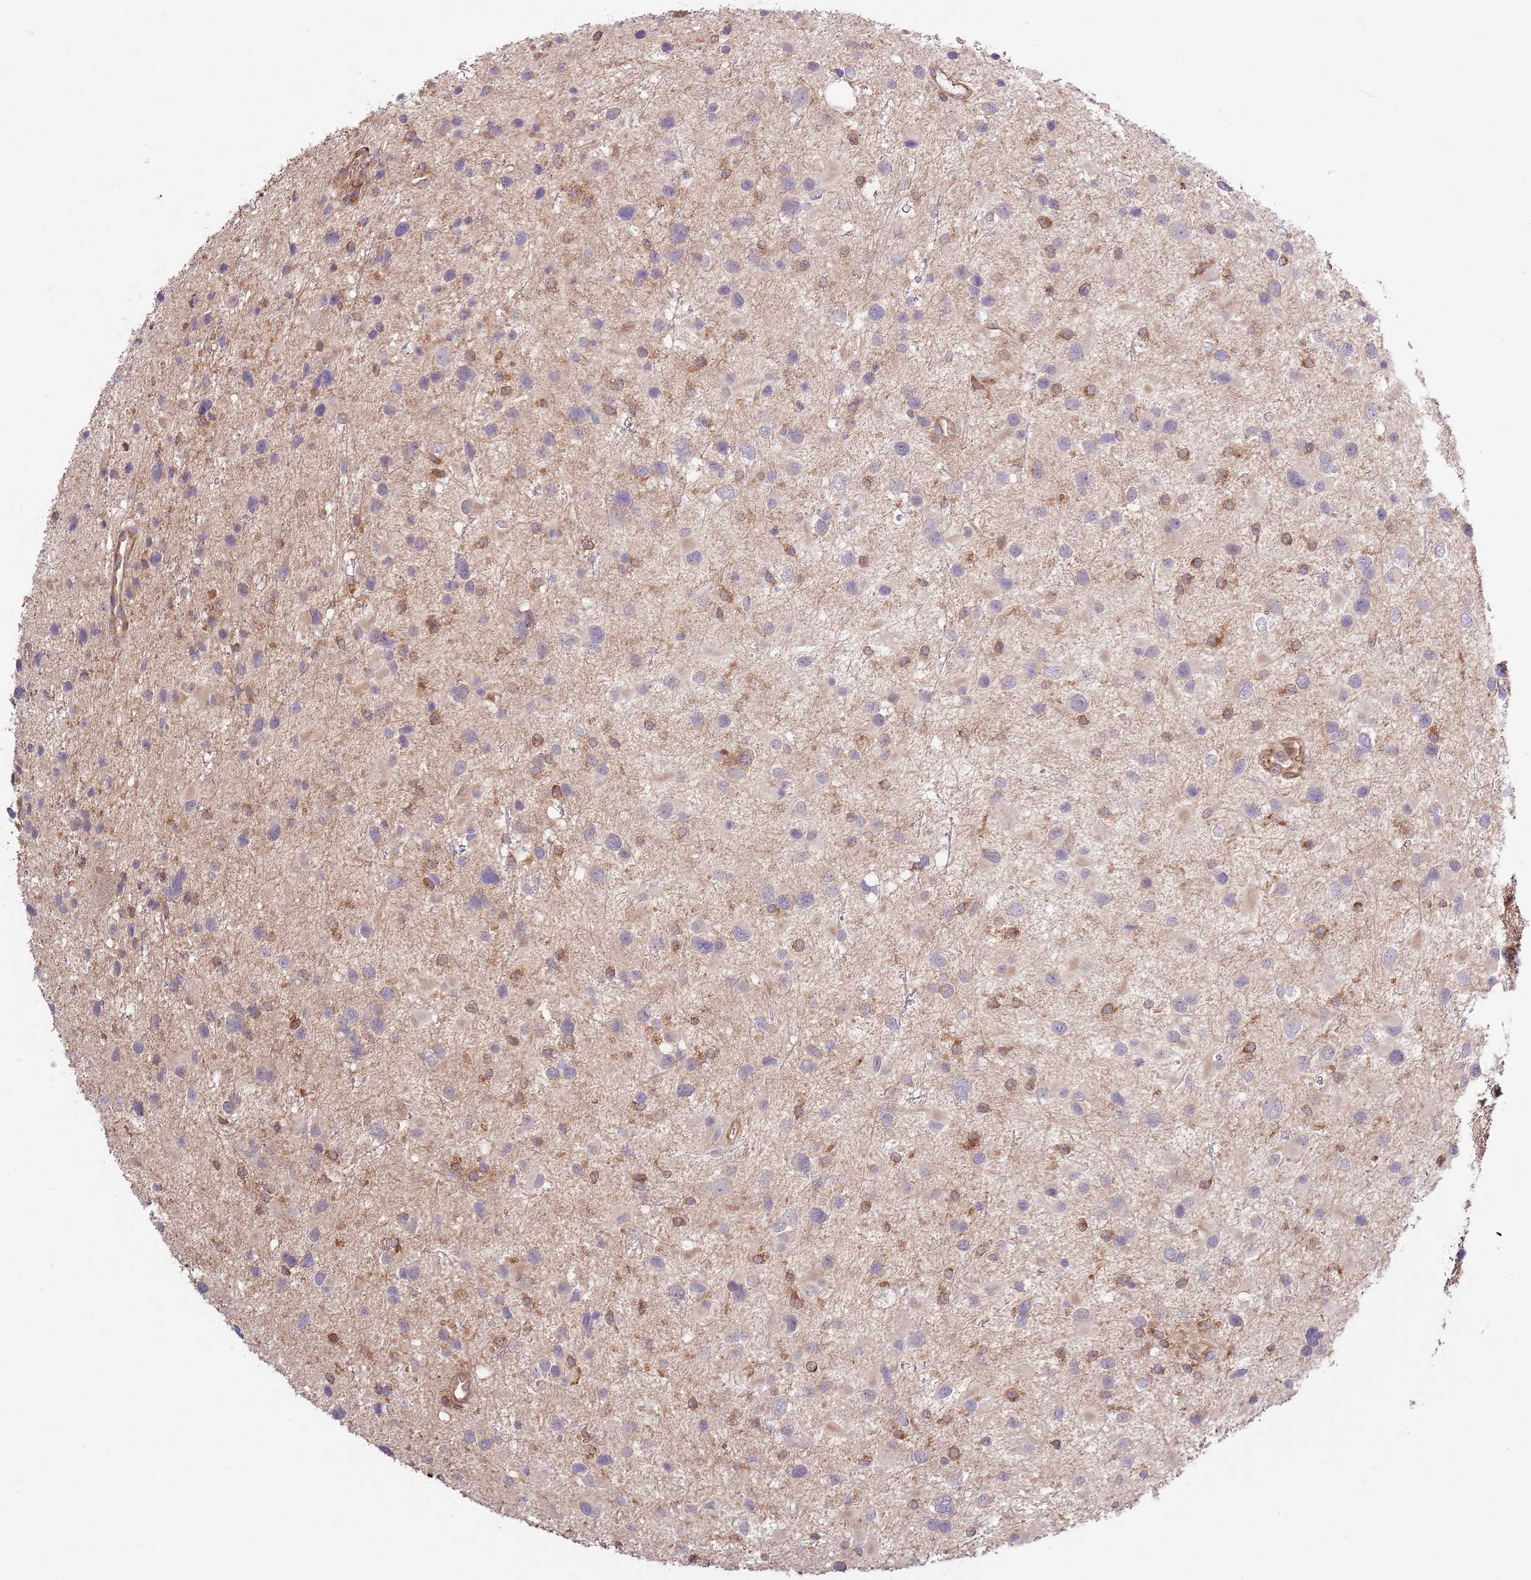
{"staining": {"intensity": "negative", "quantity": "none", "location": "none"}, "tissue": "glioma", "cell_type": "Tumor cells", "image_type": "cancer", "snomed": [{"axis": "morphology", "description": "Glioma, malignant, Low grade"}, {"axis": "topography", "description": "Brain"}], "caption": "This photomicrograph is of malignant glioma (low-grade) stained with immunohistochemistry to label a protein in brown with the nuclei are counter-stained blue. There is no staining in tumor cells.", "gene": "LPIN2", "patient": {"sex": "female", "age": 32}}